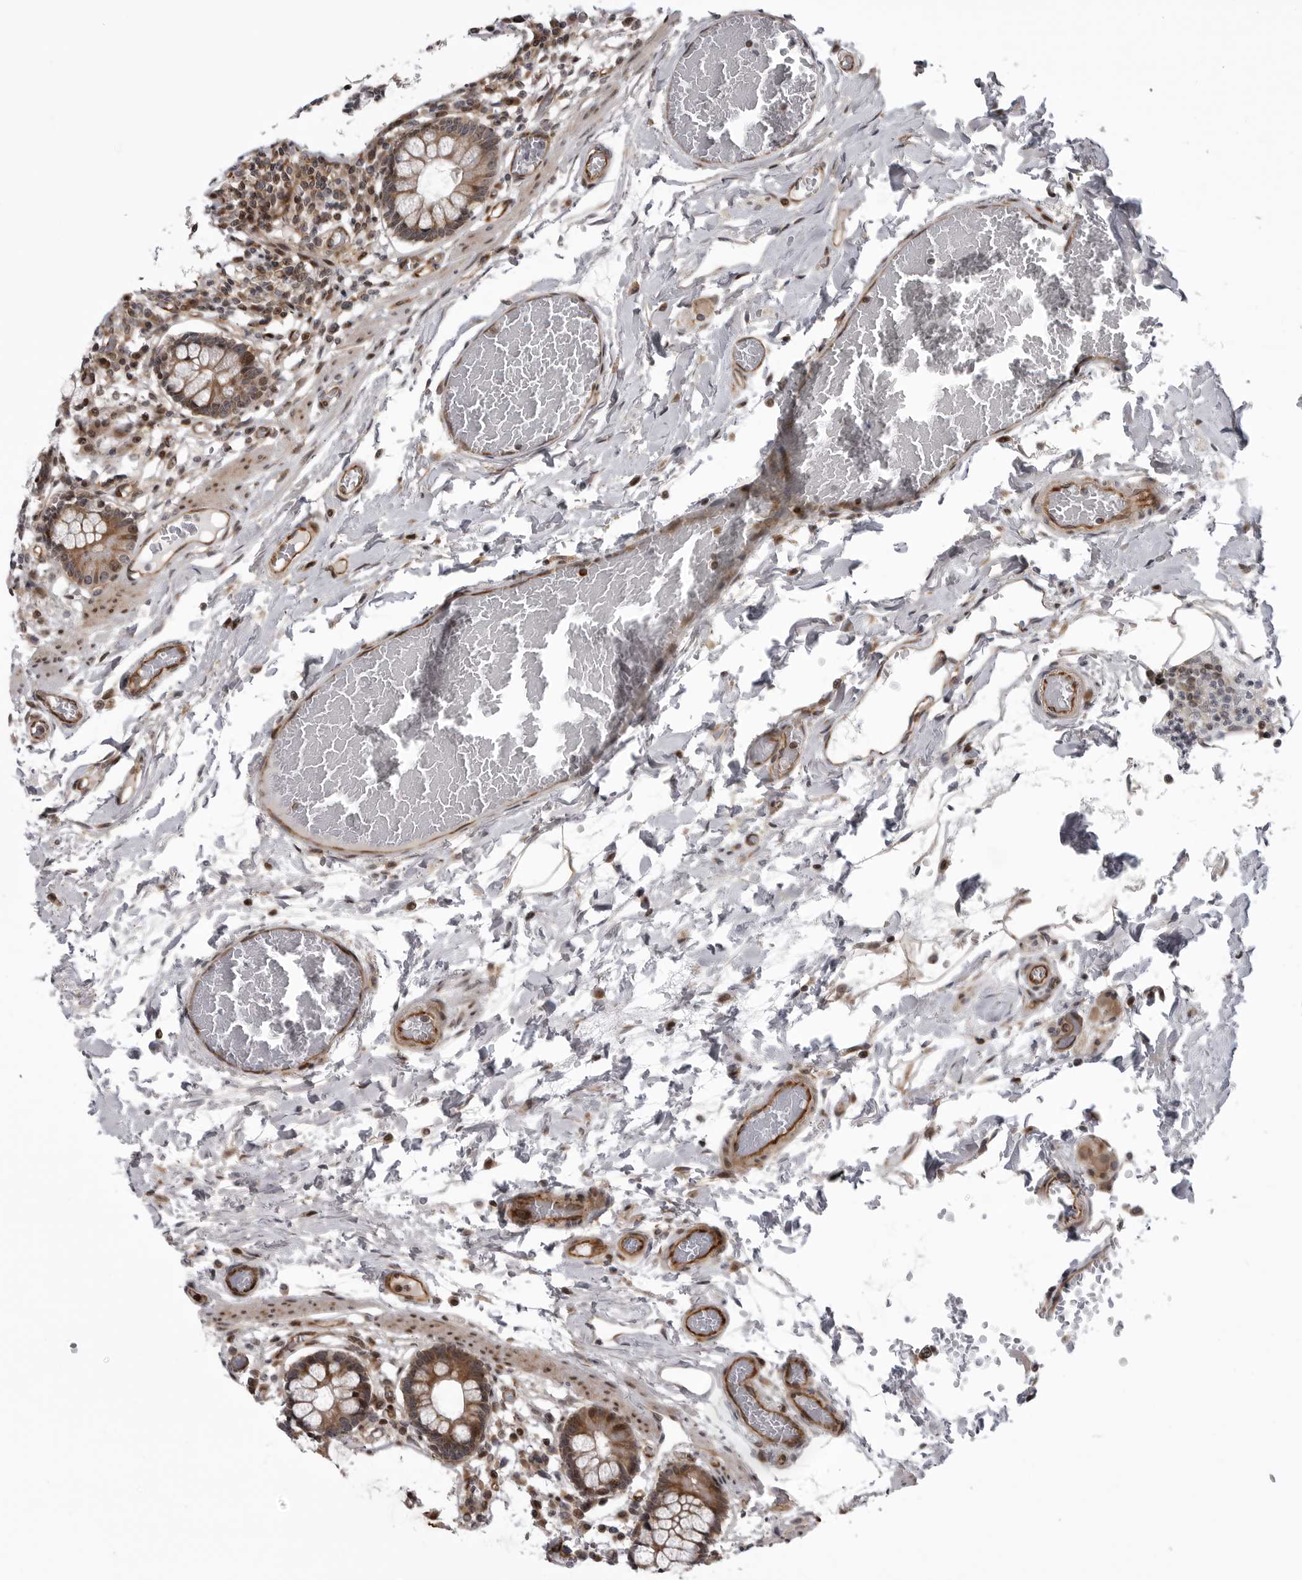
{"staining": {"intensity": "strong", "quantity": ">75%", "location": "cytoplasmic/membranous"}, "tissue": "small intestine", "cell_type": "Glandular cells", "image_type": "normal", "snomed": [{"axis": "morphology", "description": "Normal tissue, NOS"}, {"axis": "topography", "description": "Small intestine"}], "caption": "Small intestine stained with a brown dye reveals strong cytoplasmic/membranous positive staining in approximately >75% of glandular cells.", "gene": "ABL1", "patient": {"sex": "female", "age": 61}}